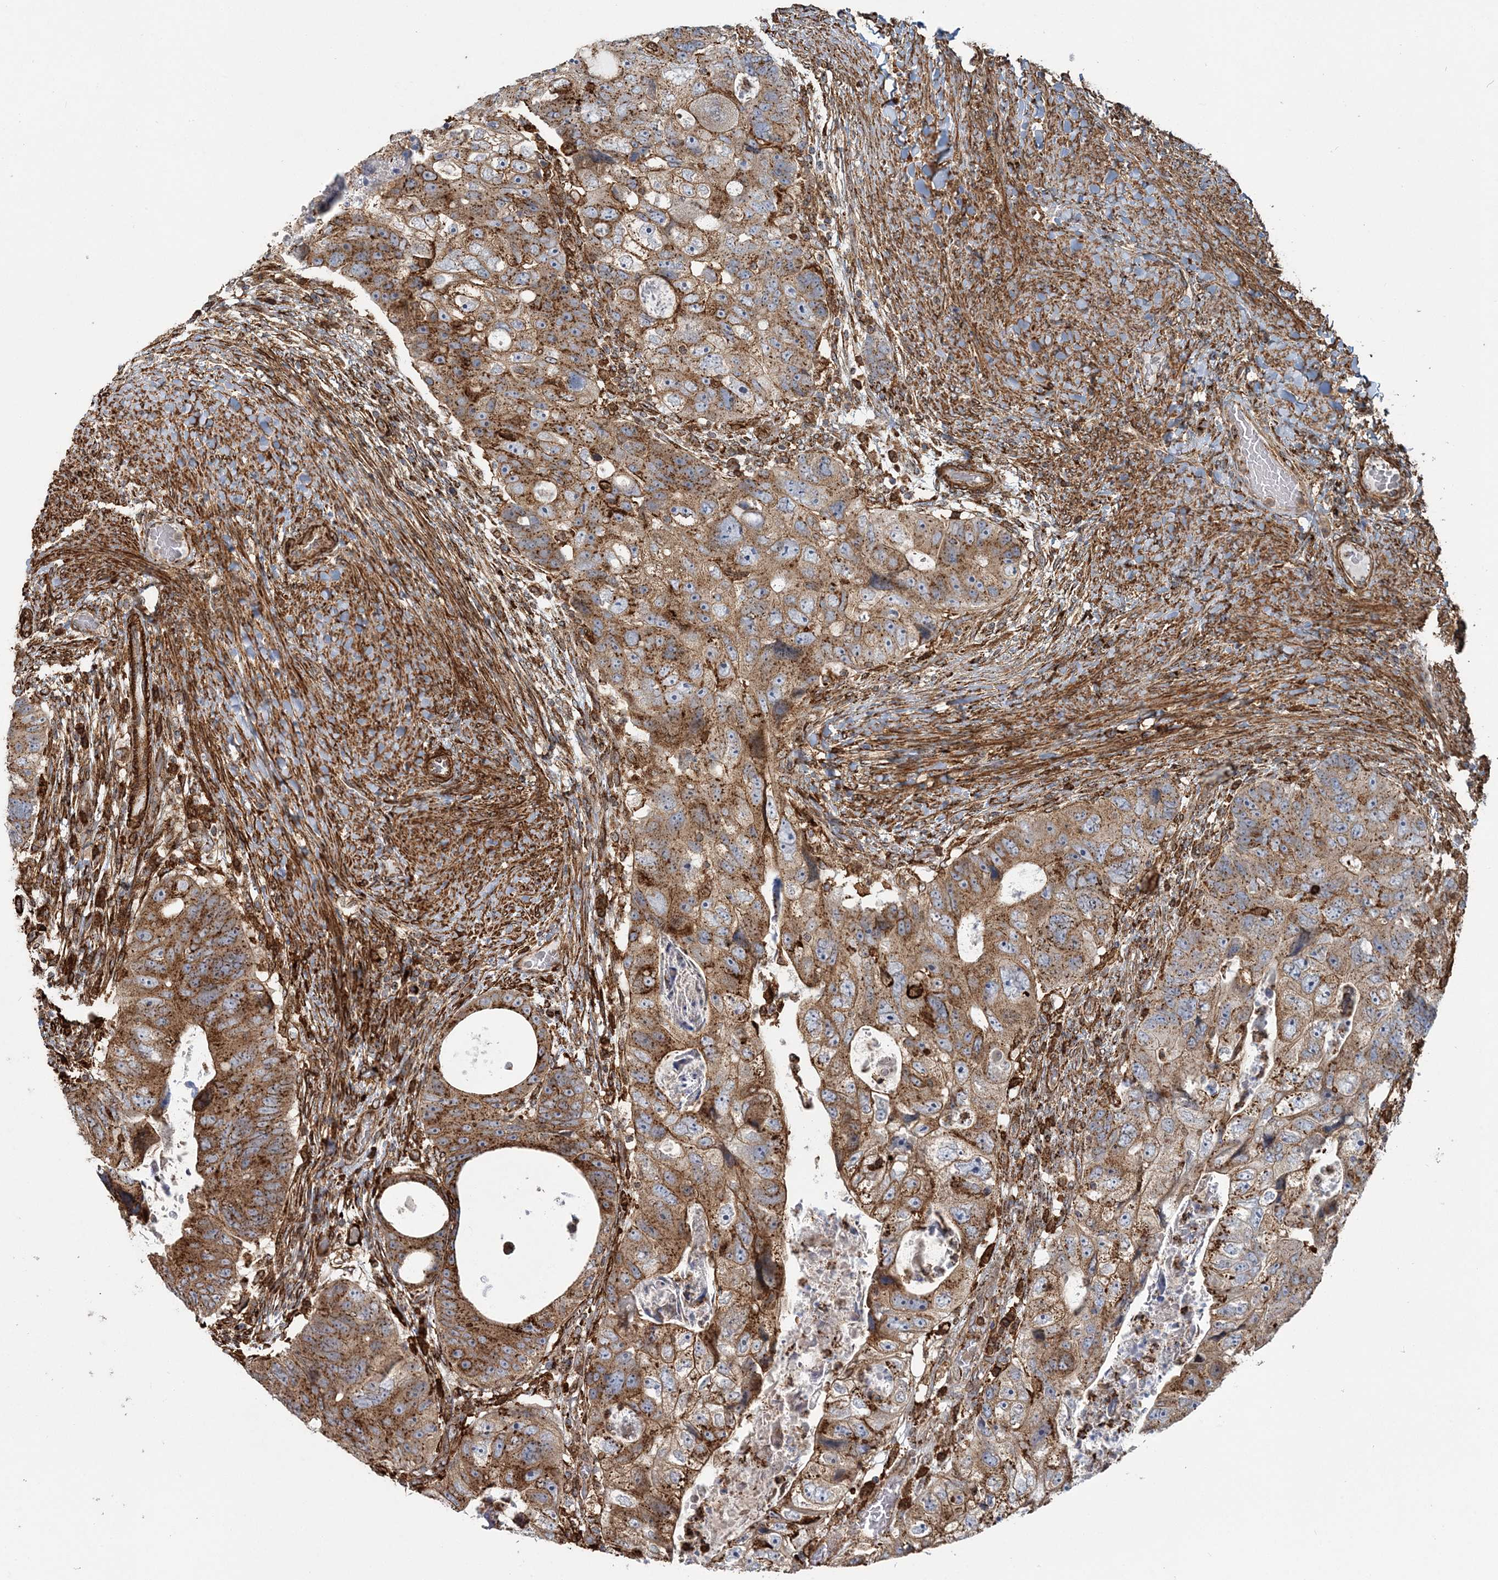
{"staining": {"intensity": "moderate", "quantity": ">75%", "location": "cytoplasmic/membranous"}, "tissue": "colorectal cancer", "cell_type": "Tumor cells", "image_type": "cancer", "snomed": [{"axis": "morphology", "description": "Adenocarcinoma, NOS"}, {"axis": "topography", "description": "Rectum"}], "caption": "Colorectal cancer (adenocarcinoma) was stained to show a protein in brown. There is medium levels of moderate cytoplasmic/membranous expression in approximately >75% of tumor cells. (Brightfield microscopy of DAB IHC at high magnification).", "gene": "TRAF3IP2", "patient": {"sex": "male", "age": 59}}